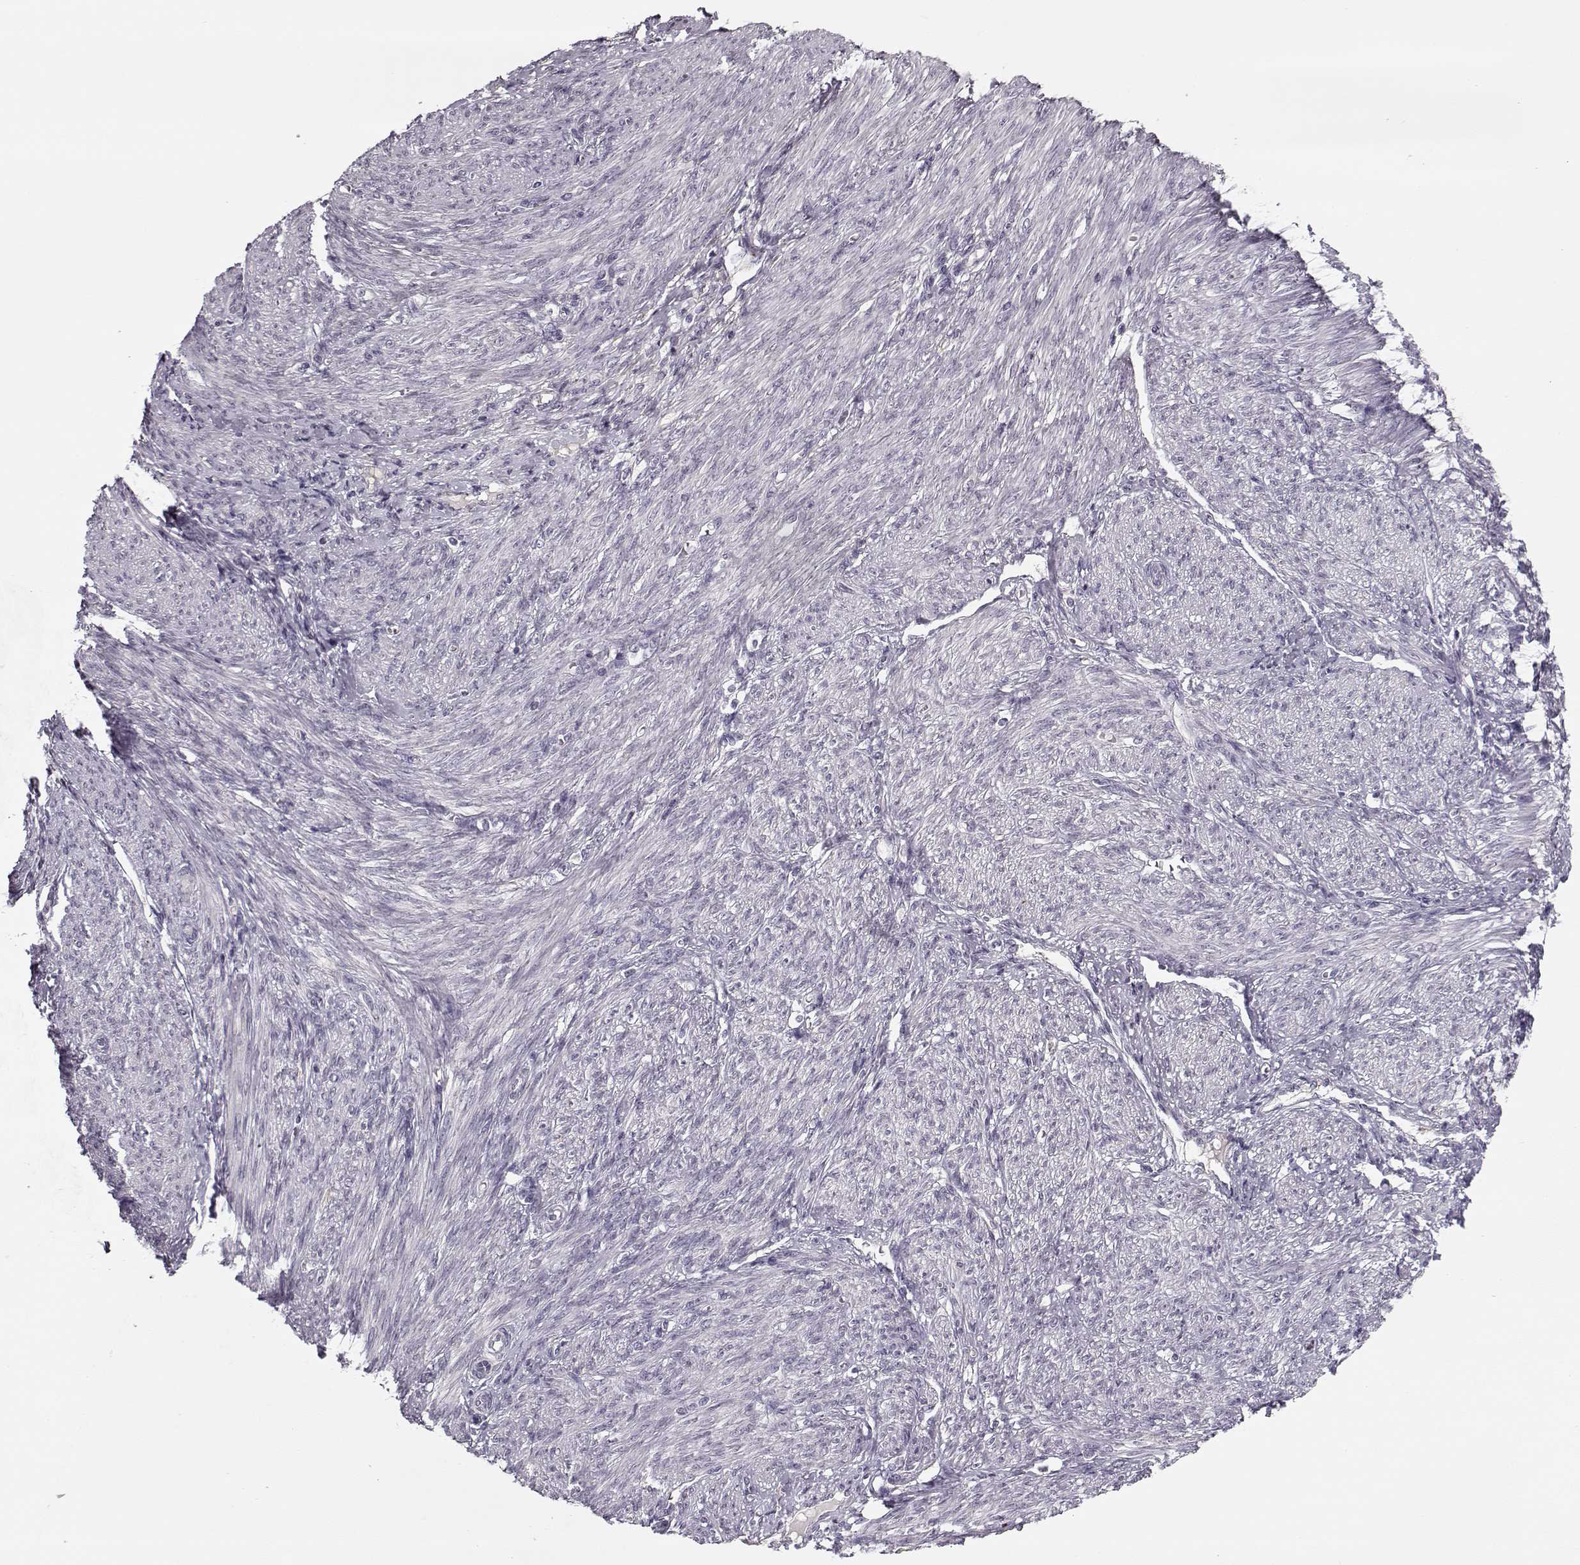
{"staining": {"intensity": "negative", "quantity": "none", "location": "none"}, "tissue": "endometrial cancer", "cell_type": "Tumor cells", "image_type": "cancer", "snomed": [{"axis": "morphology", "description": "Adenocarcinoma, NOS"}, {"axis": "topography", "description": "Endometrium"}], "caption": "Immunohistochemistry micrograph of neoplastic tissue: human endometrial cancer (adenocarcinoma) stained with DAB reveals no significant protein staining in tumor cells.", "gene": "DNAI3", "patient": {"sex": "female", "age": 68}}